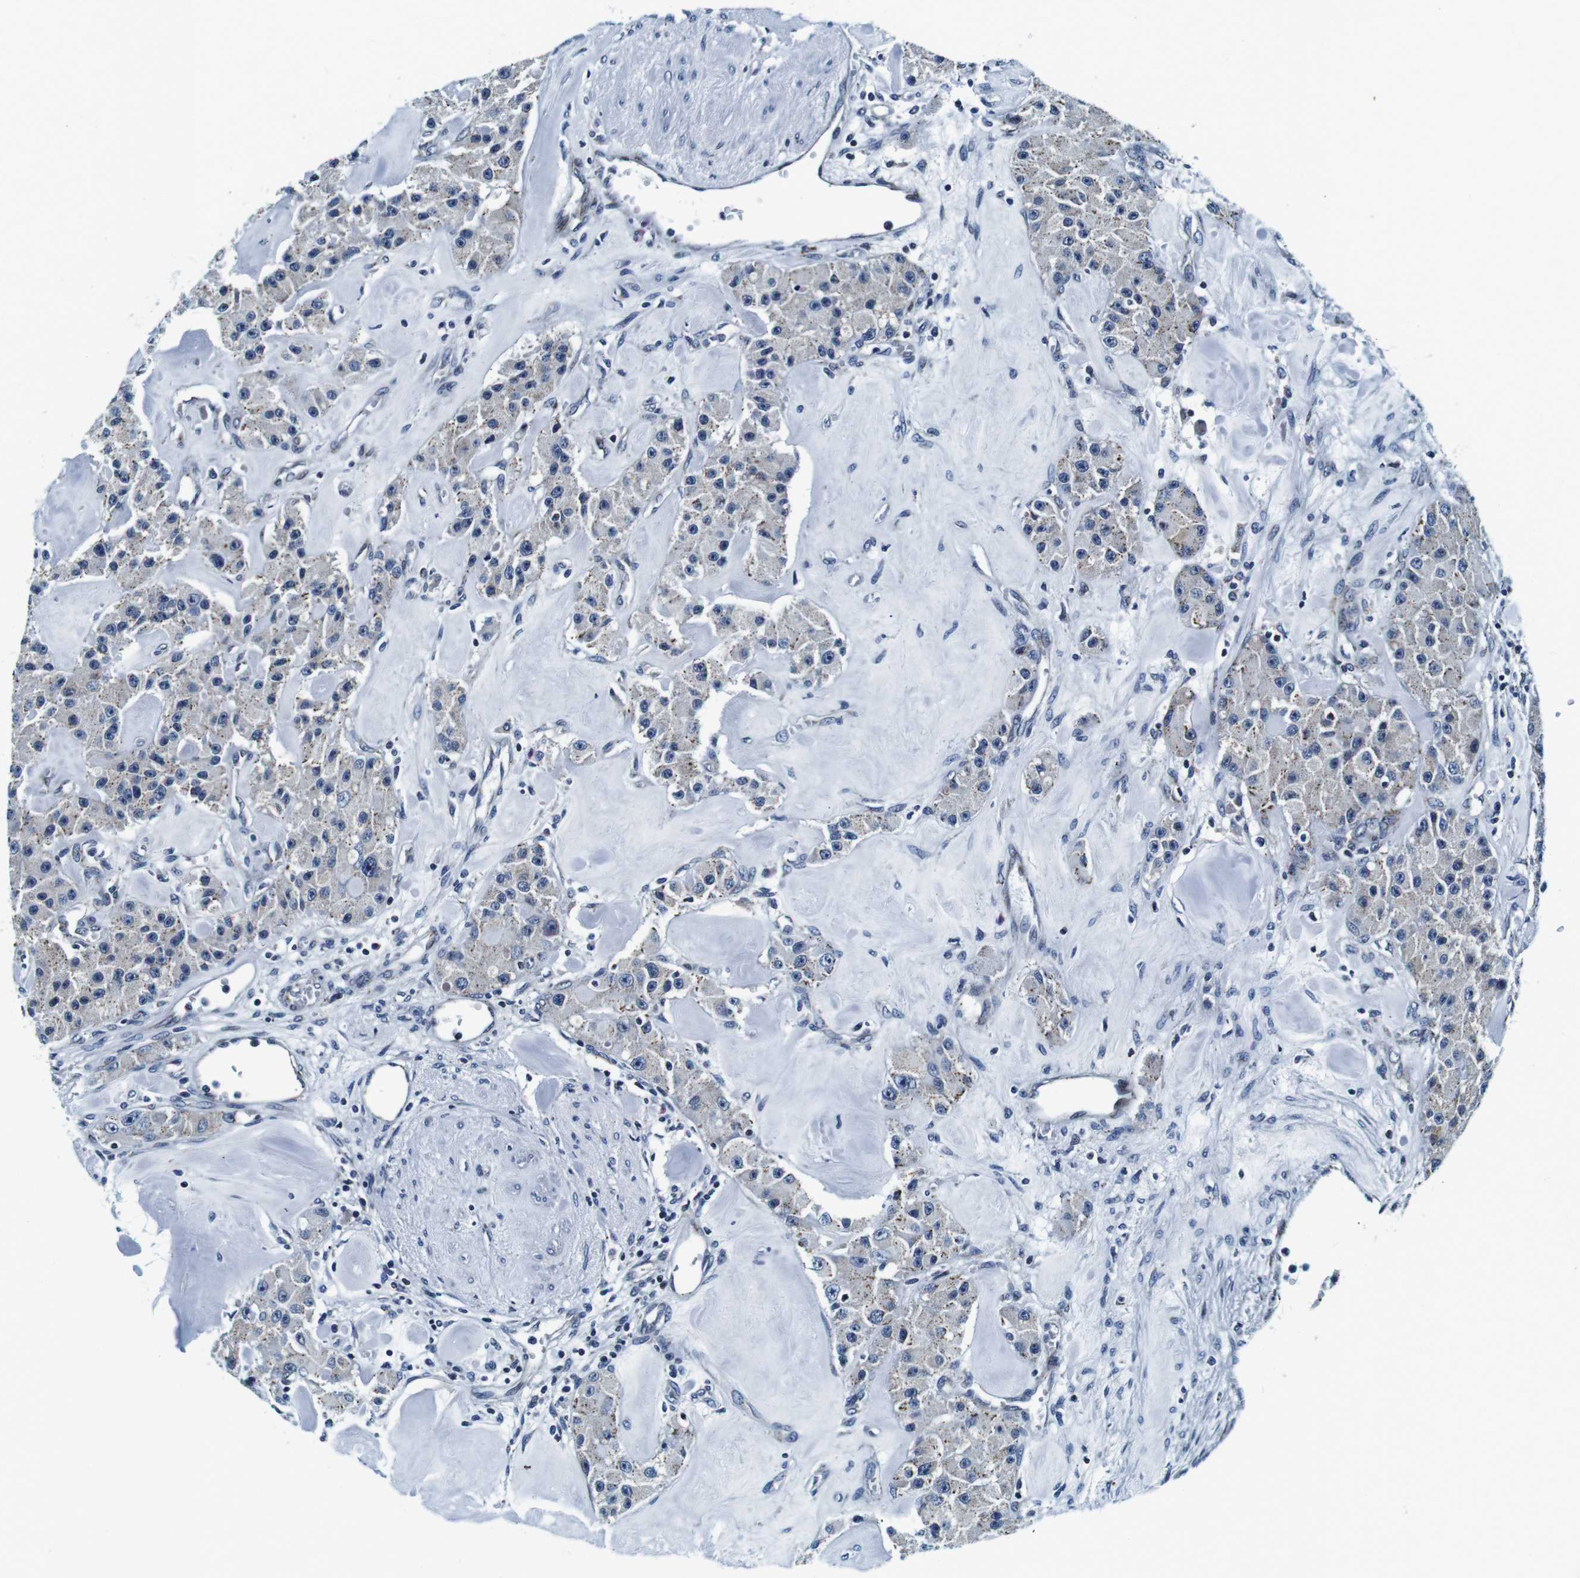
{"staining": {"intensity": "moderate", "quantity": "<25%", "location": "cytoplasmic/membranous"}, "tissue": "carcinoid", "cell_type": "Tumor cells", "image_type": "cancer", "snomed": [{"axis": "morphology", "description": "Carcinoid, malignant, NOS"}, {"axis": "topography", "description": "Pancreas"}], "caption": "Brown immunohistochemical staining in malignant carcinoid reveals moderate cytoplasmic/membranous positivity in approximately <25% of tumor cells.", "gene": "FAR2", "patient": {"sex": "male", "age": 41}}